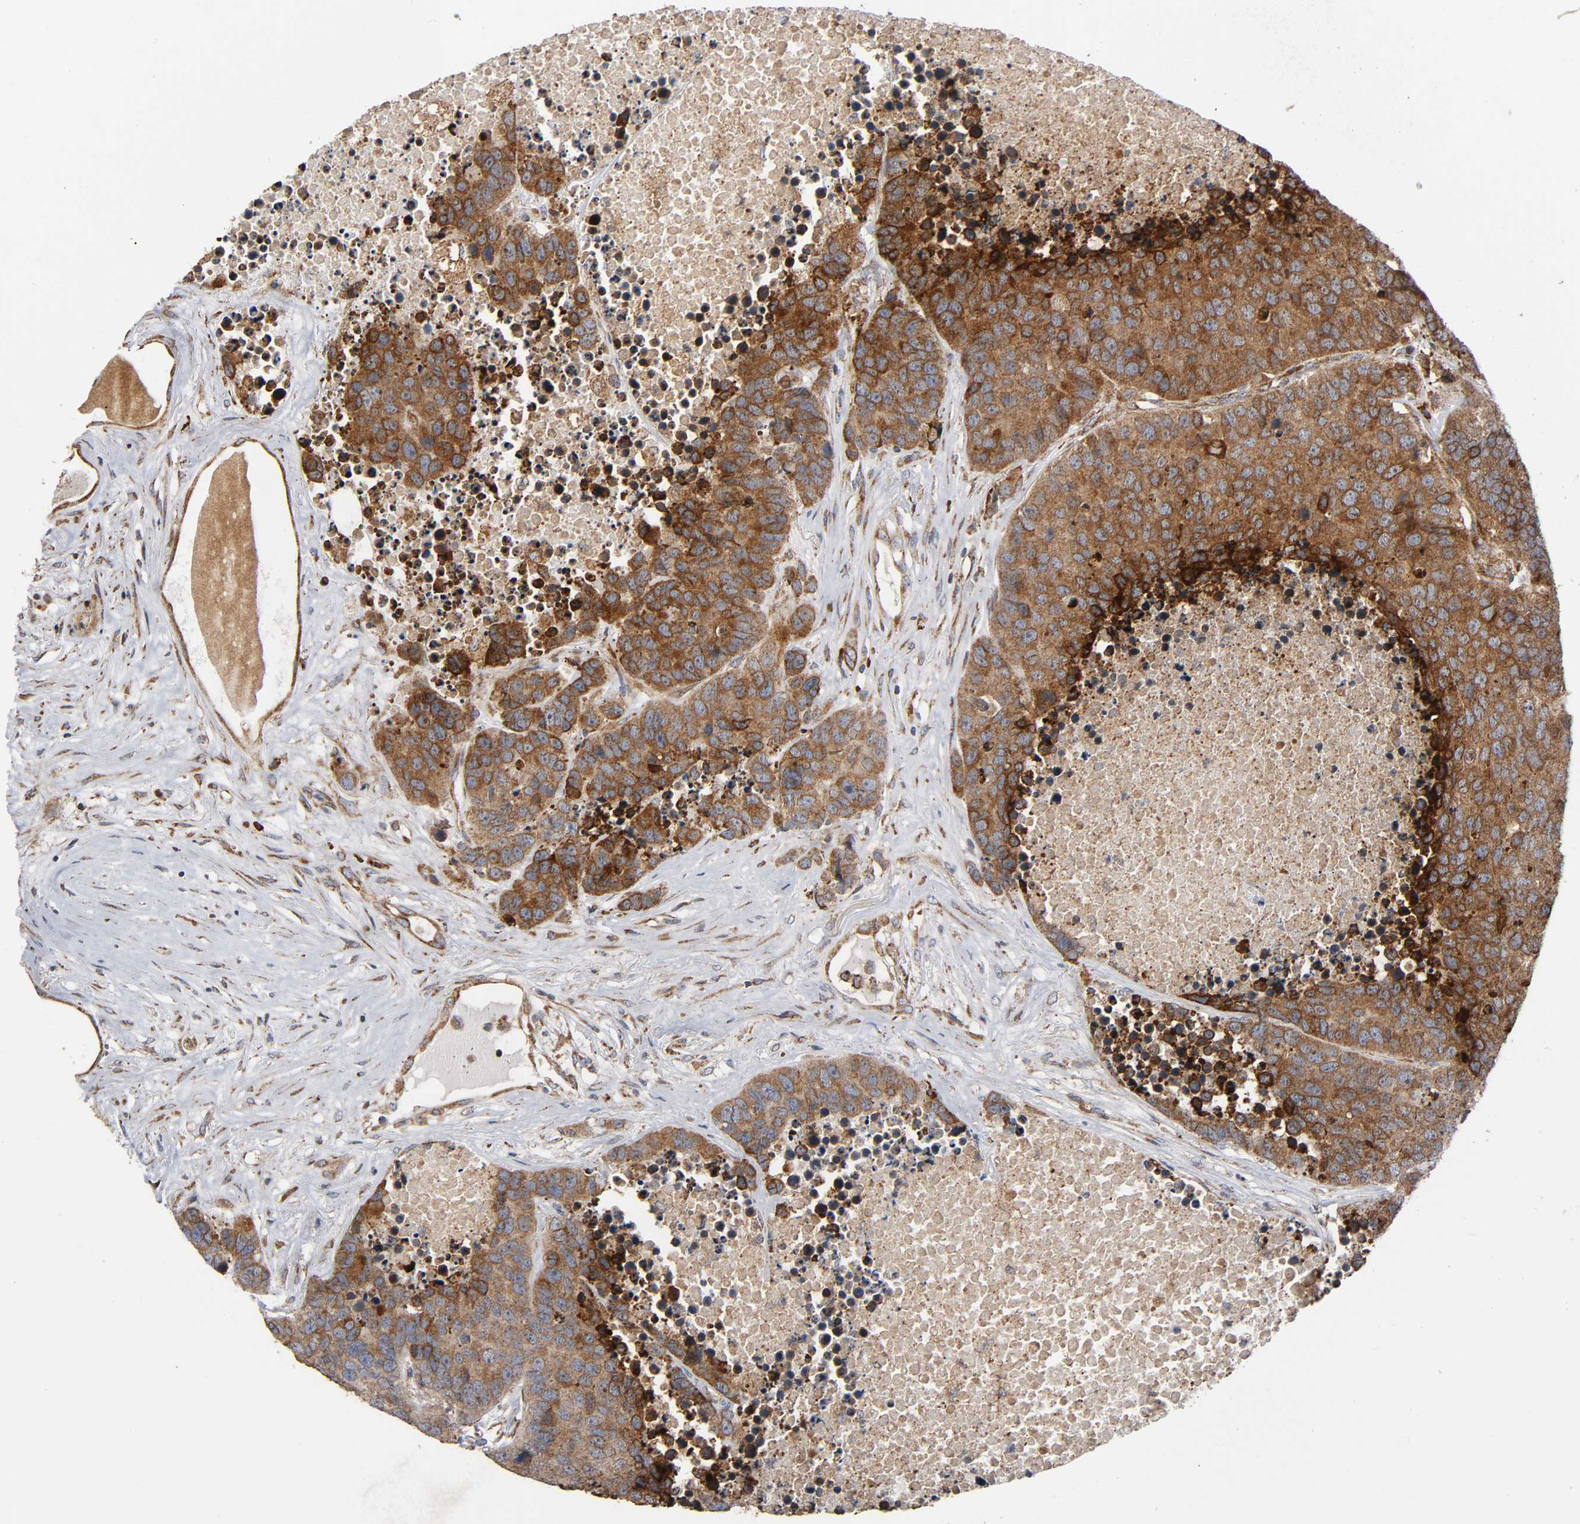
{"staining": {"intensity": "strong", "quantity": "25%-75%", "location": "cytoplasmic/membranous"}, "tissue": "carcinoid", "cell_type": "Tumor cells", "image_type": "cancer", "snomed": [{"axis": "morphology", "description": "Carcinoid, malignant, NOS"}, {"axis": "topography", "description": "Lung"}], "caption": "Protein expression by immunohistochemistry exhibits strong cytoplasmic/membranous staining in about 25%-75% of tumor cells in malignant carcinoid.", "gene": "MAP3K1", "patient": {"sex": "male", "age": 60}}